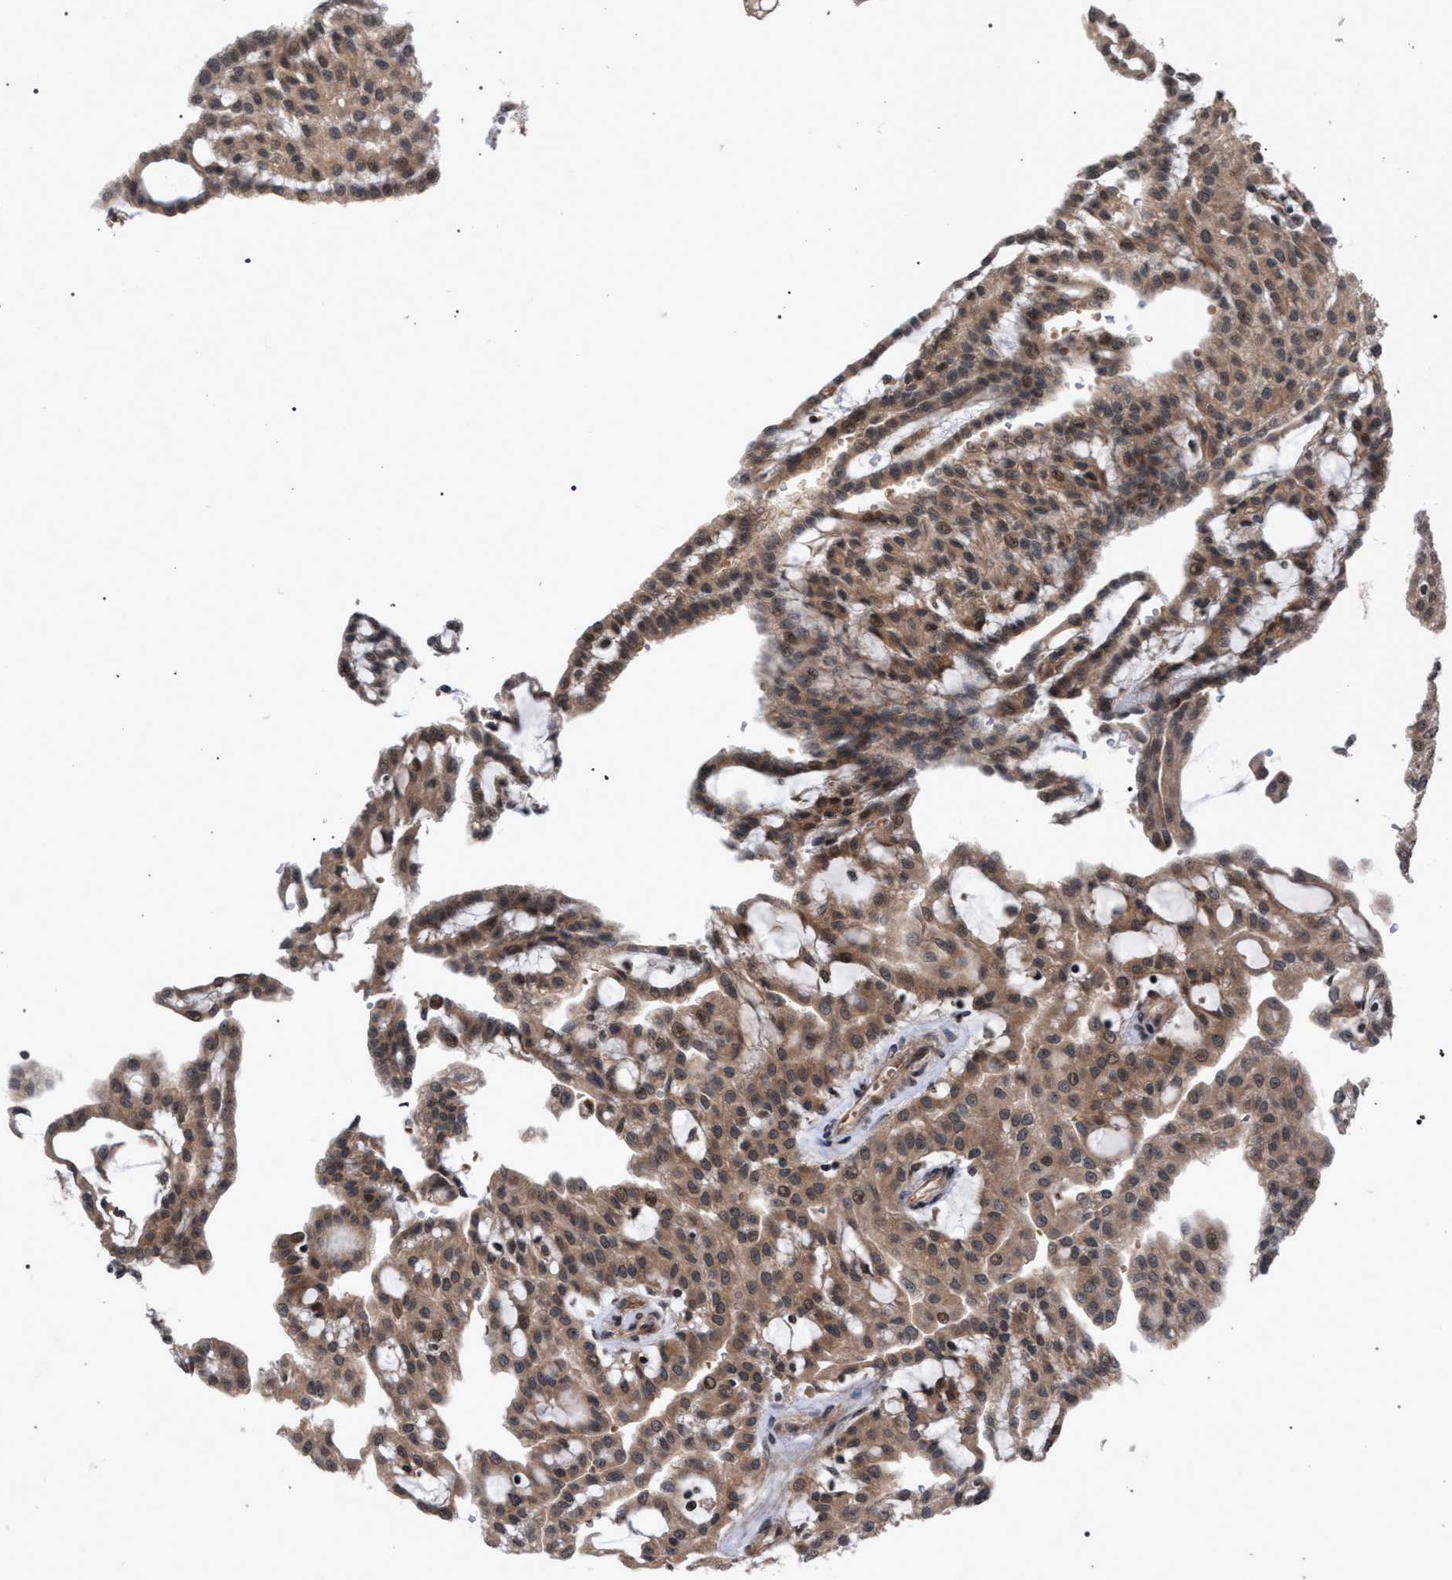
{"staining": {"intensity": "moderate", "quantity": ">75%", "location": "cytoplasmic/membranous"}, "tissue": "renal cancer", "cell_type": "Tumor cells", "image_type": "cancer", "snomed": [{"axis": "morphology", "description": "Adenocarcinoma, NOS"}, {"axis": "topography", "description": "Kidney"}], "caption": "The photomicrograph reveals immunohistochemical staining of adenocarcinoma (renal). There is moderate cytoplasmic/membranous staining is present in about >75% of tumor cells. (DAB IHC with brightfield microscopy, high magnification).", "gene": "IRAK4", "patient": {"sex": "male", "age": 63}}